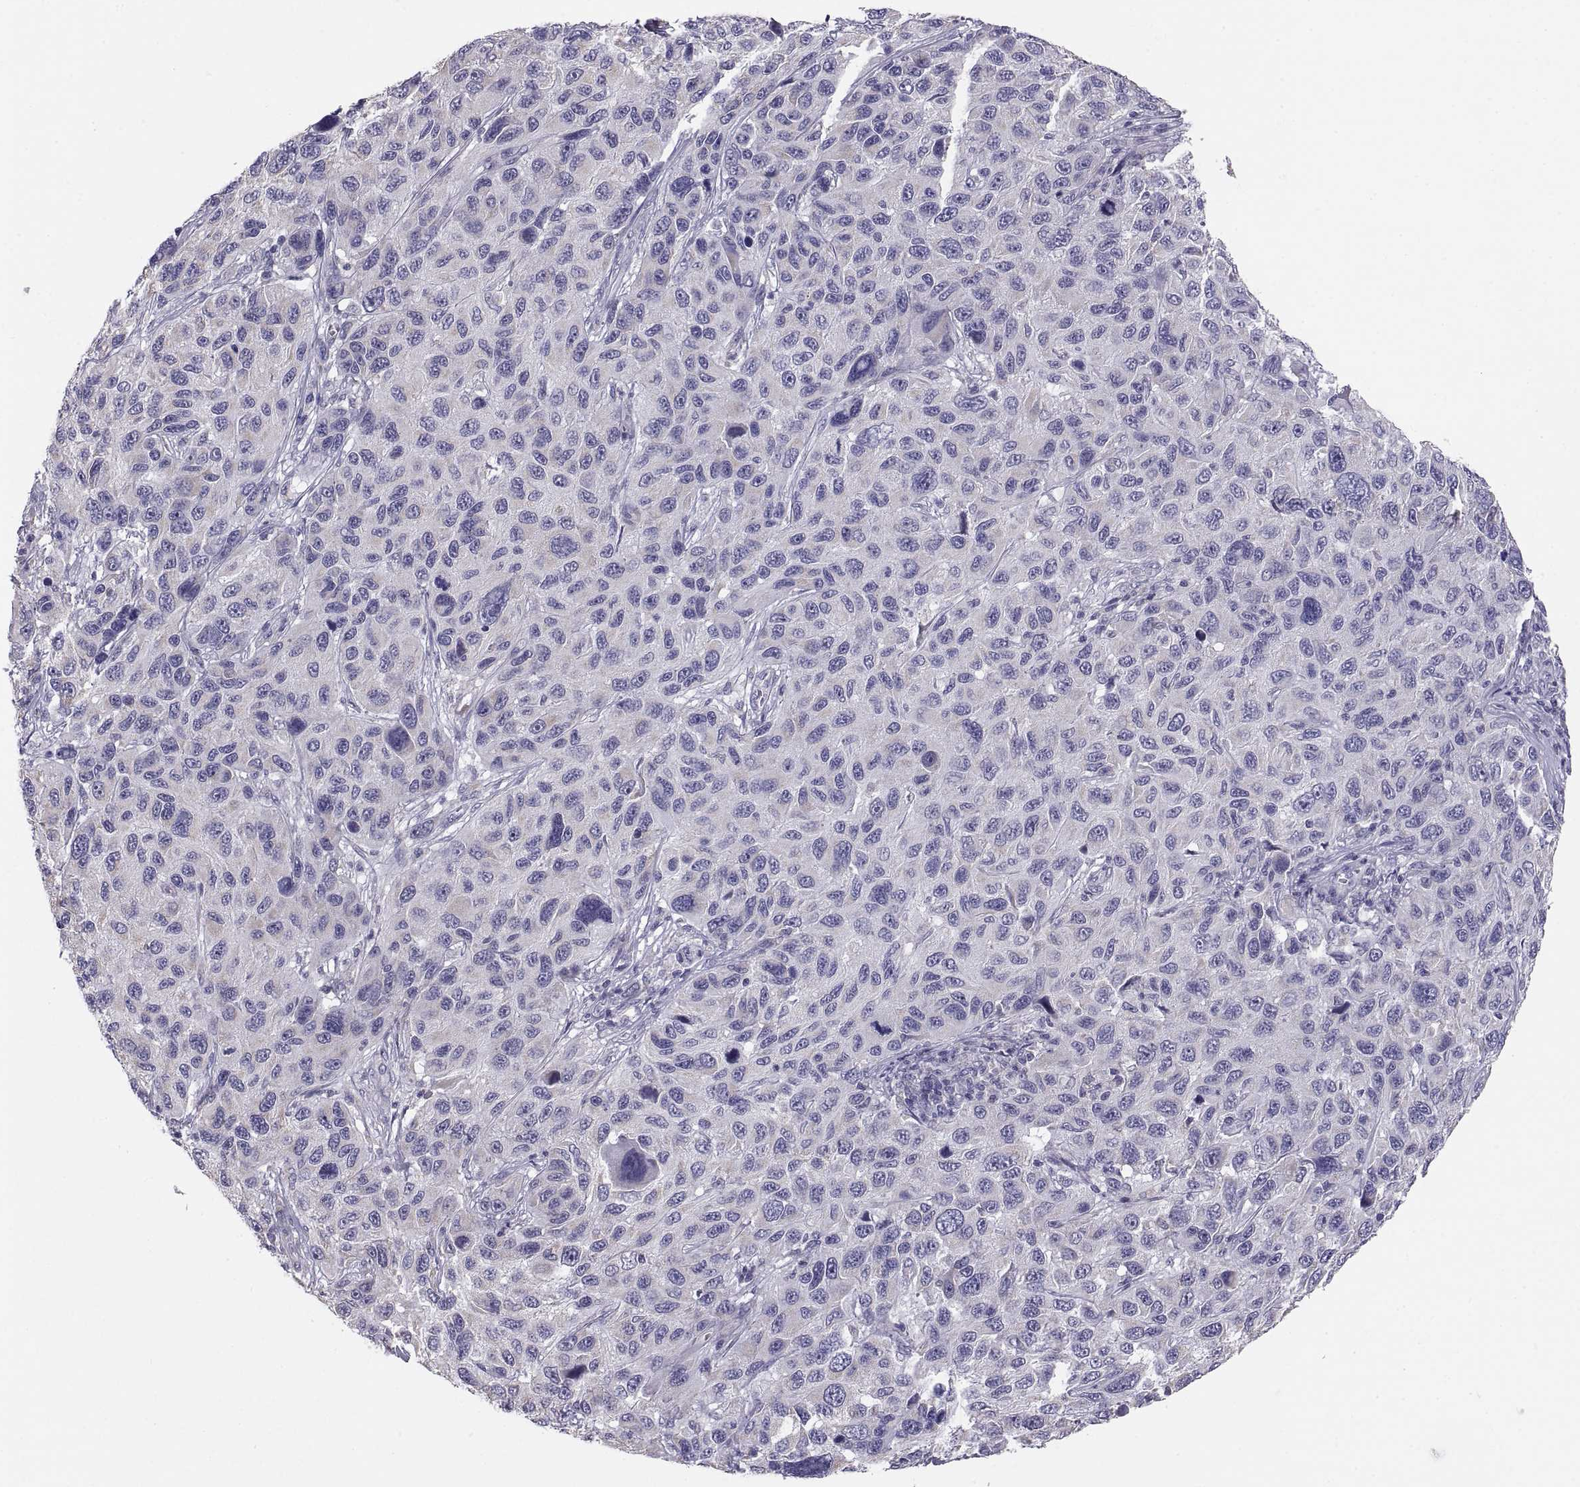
{"staining": {"intensity": "negative", "quantity": "none", "location": "none"}, "tissue": "melanoma", "cell_type": "Tumor cells", "image_type": "cancer", "snomed": [{"axis": "morphology", "description": "Malignant melanoma, NOS"}, {"axis": "topography", "description": "Skin"}], "caption": "The histopathology image exhibits no significant positivity in tumor cells of melanoma.", "gene": "TNNC1", "patient": {"sex": "male", "age": 53}}